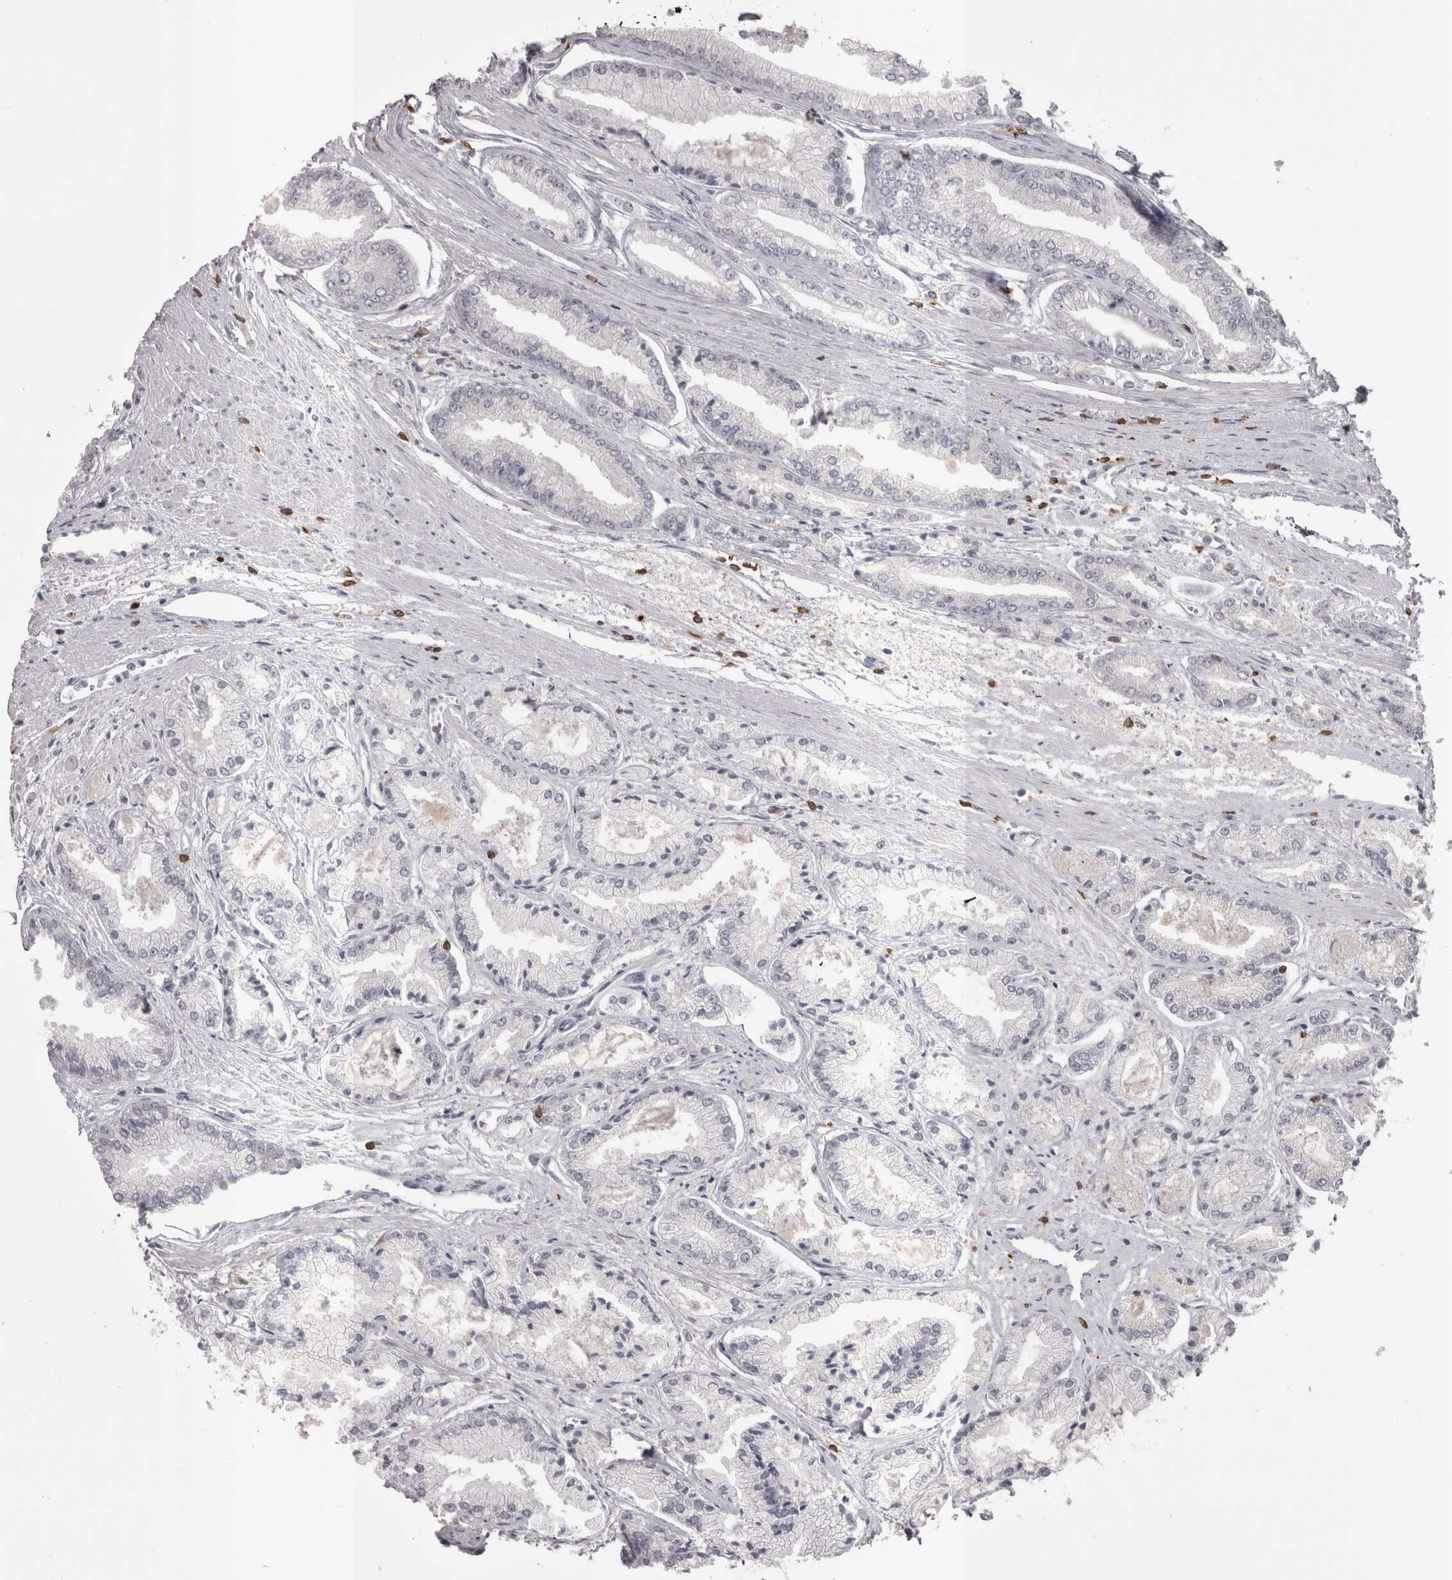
{"staining": {"intensity": "negative", "quantity": "none", "location": "none"}, "tissue": "prostate cancer", "cell_type": "Tumor cells", "image_type": "cancer", "snomed": [{"axis": "morphology", "description": "Adenocarcinoma, Low grade"}, {"axis": "topography", "description": "Prostate"}], "caption": "DAB (3,3'-diaminobenzidine) immunohistochemical staining of human prostate cancer (adenocarcinoma (low-grade)) reveals no significant positivity in tumor cells.", "gene": "SKAP1", "patient": {"sex": "male", "age": 52}}